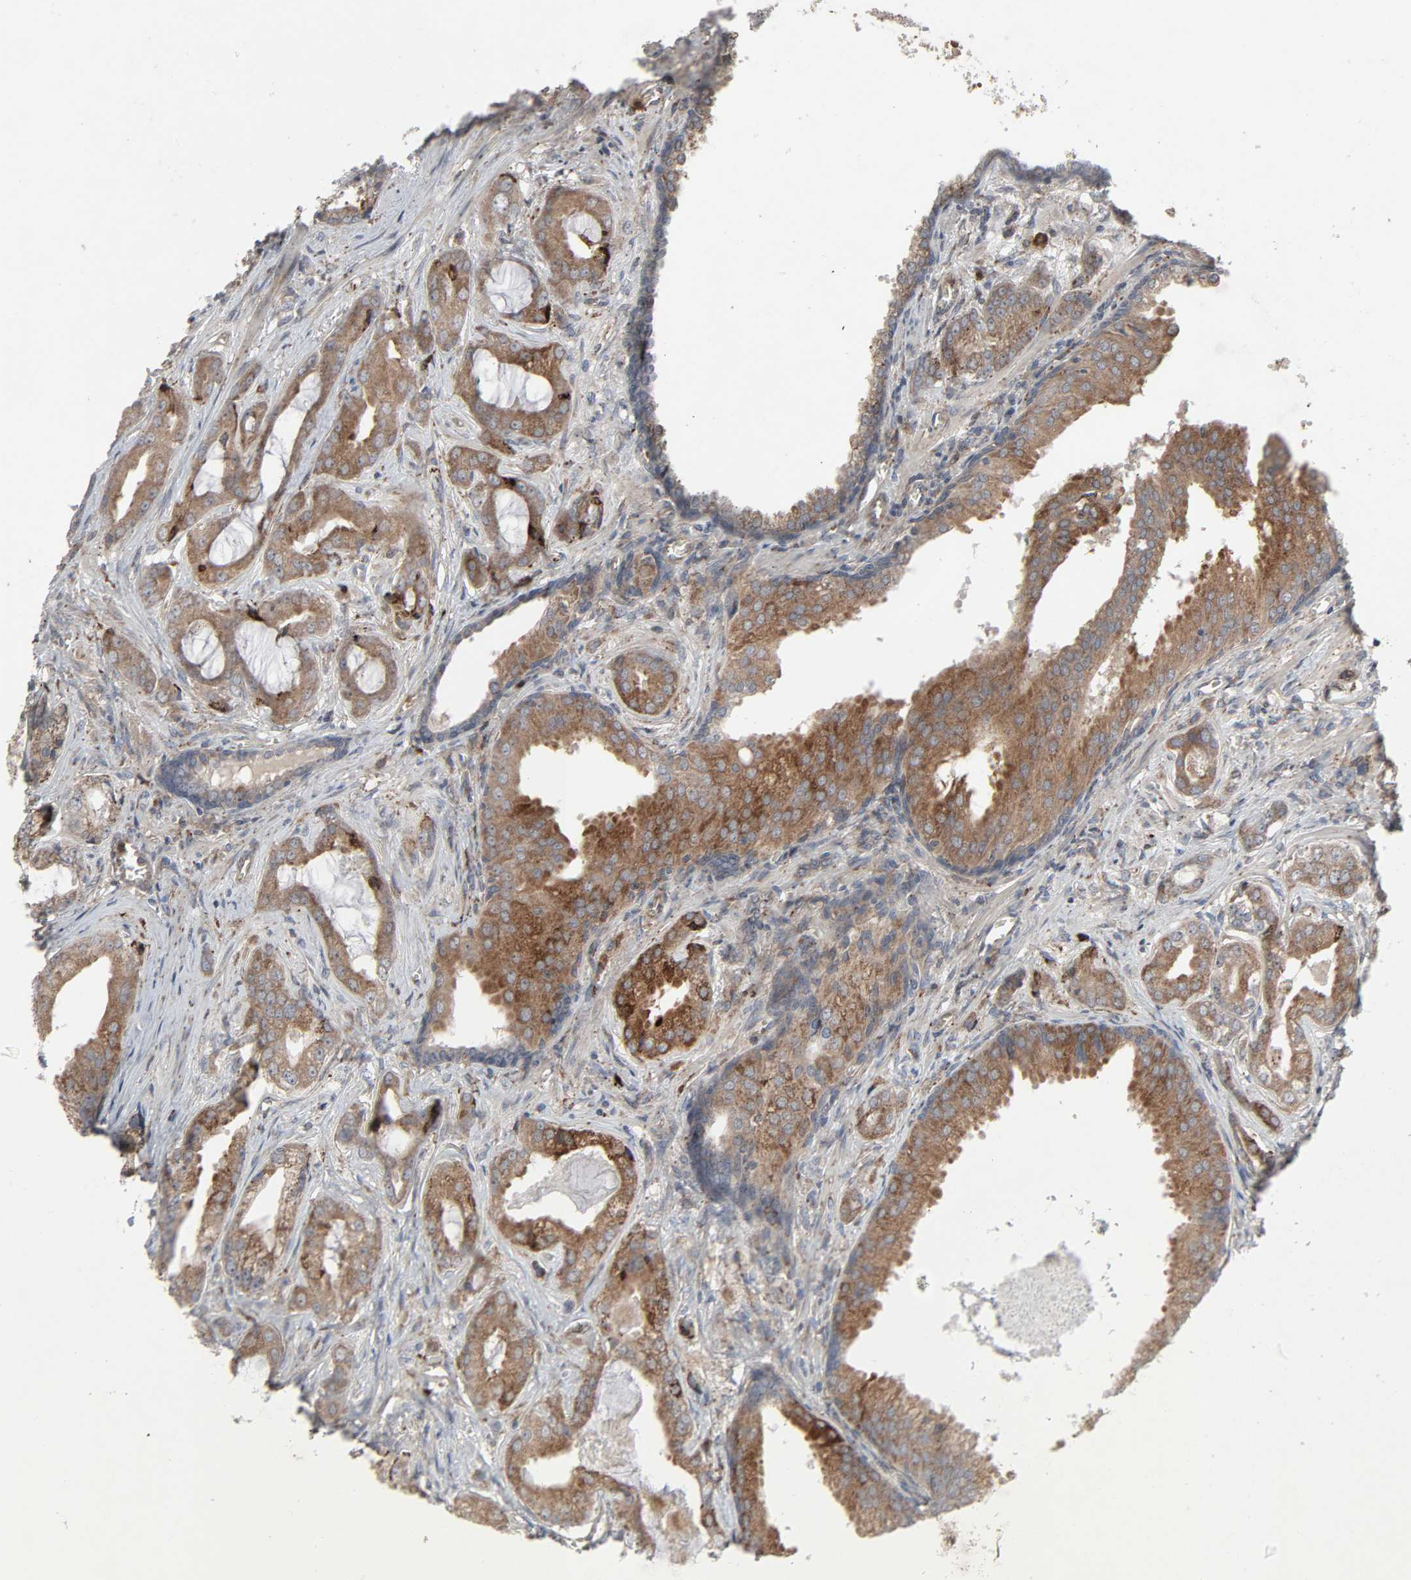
{"staining": {"intensity": "moderate", "quantity": ">75%", "location": "cytoplasmic/membranous"}, "tissue": "prostate cancer", "cell_type": "Tumor cells", "image_type": "cancer", "snomed": [{"axis": "morphology", "description": "Adenocarcinoma, Low grade"}, {"axis": "topography", "description": "Prostate"}], "caption": "Prostate adenocarcinoma (low-grade) stained with a protein marker demonstrates moderate staining in tumor cells.", "gene": "ADCY4", "patient": {"sex": "male", "age": 59}}